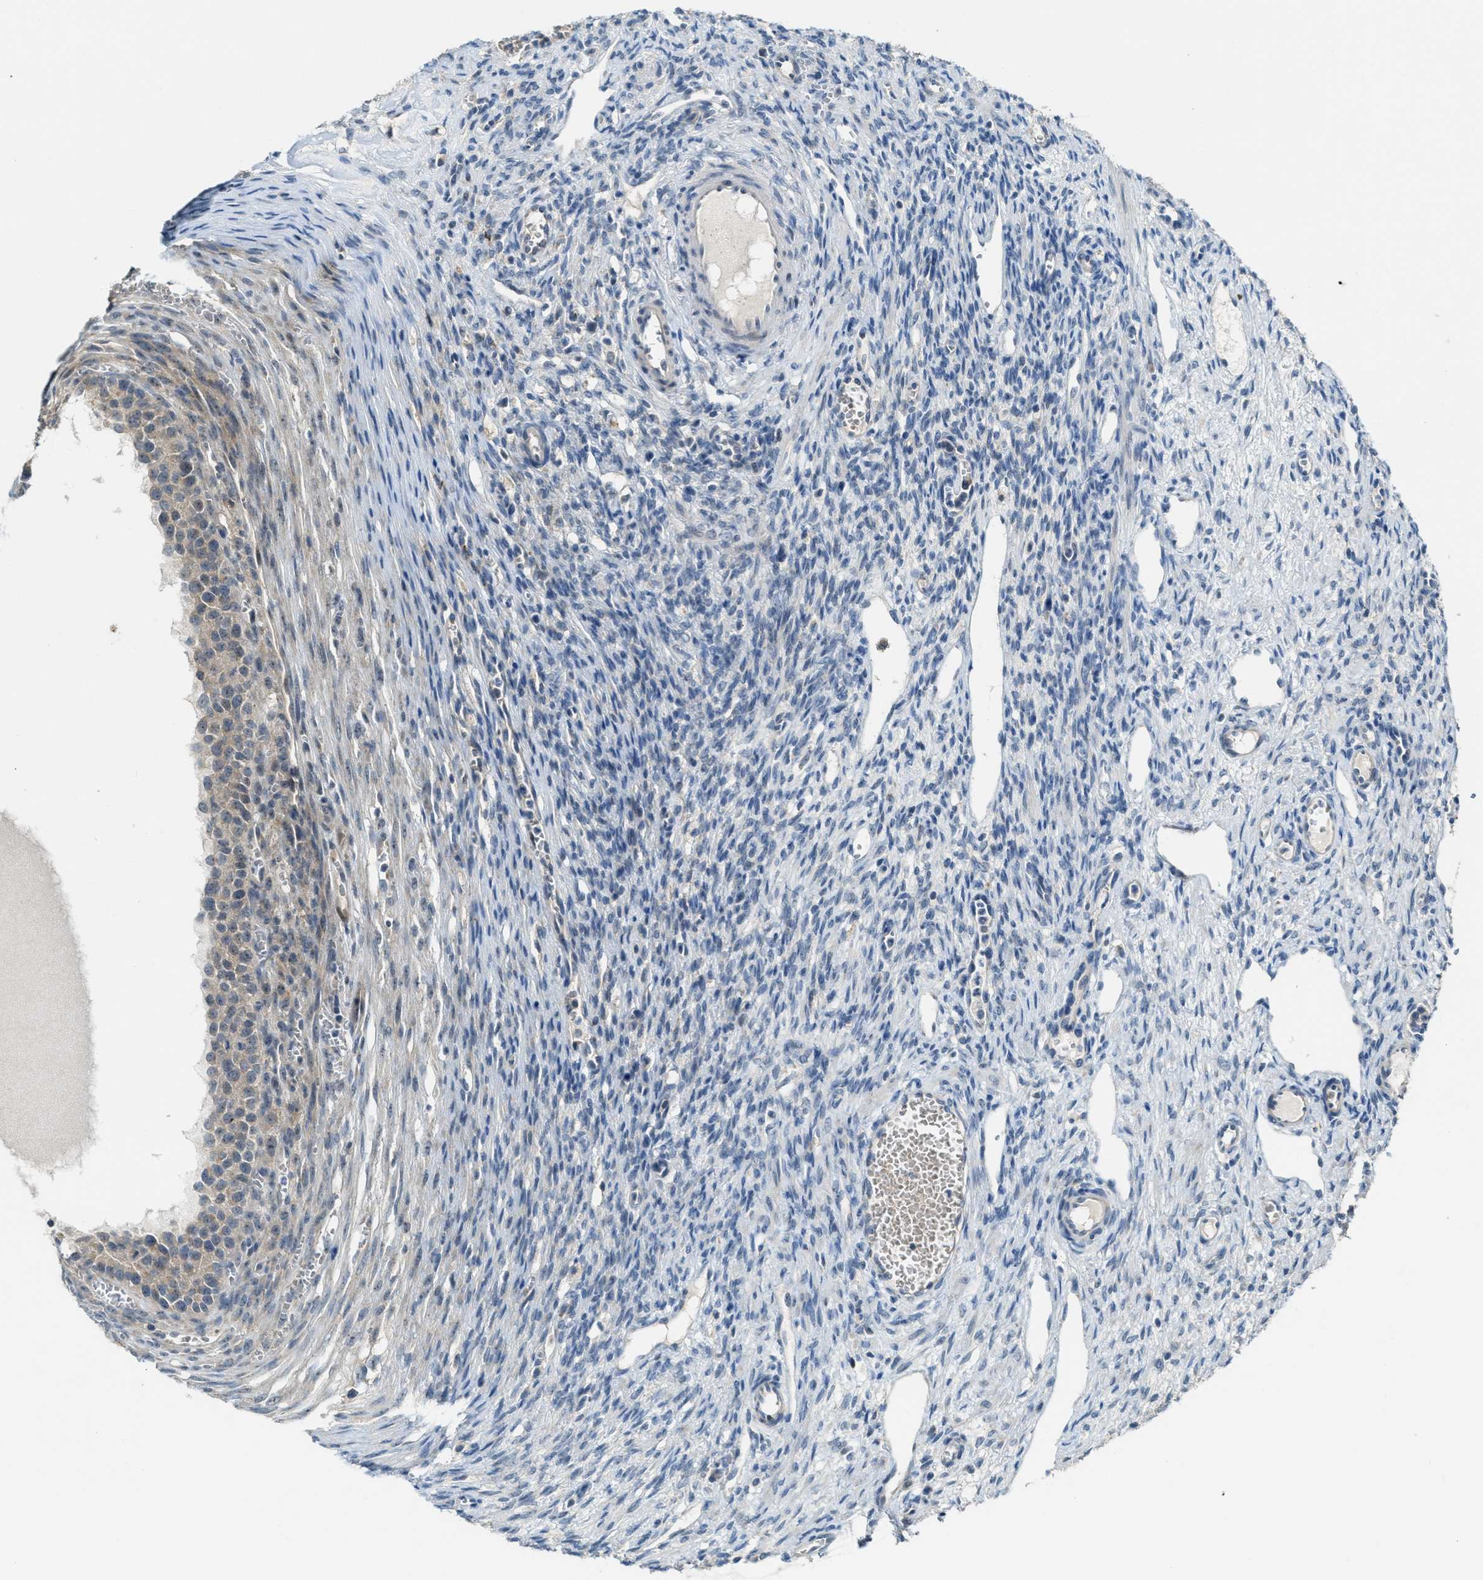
{"staining": {"intensity": "weak", "quantity": "<25%", "location": "cytoplasmic/membranous"}, "tissue": "ovary", "cell_type": "Follicle cells", "image_type": "normal", "snomed": [{"axis": "morphology", "description": "Normal tissue, NOS"}, {"axis": "topography", "description": "Ovary"}], "caption": "Follicle cells are negative for brown protein staining in normal ovary. The staining is performed using DAB (3,3'-diaminobenzidine) brown chromogen with nuclei counter-stained in using hematoxylin.", "gene": "CDON", "patient": {"sex": "female", "age": 33}}